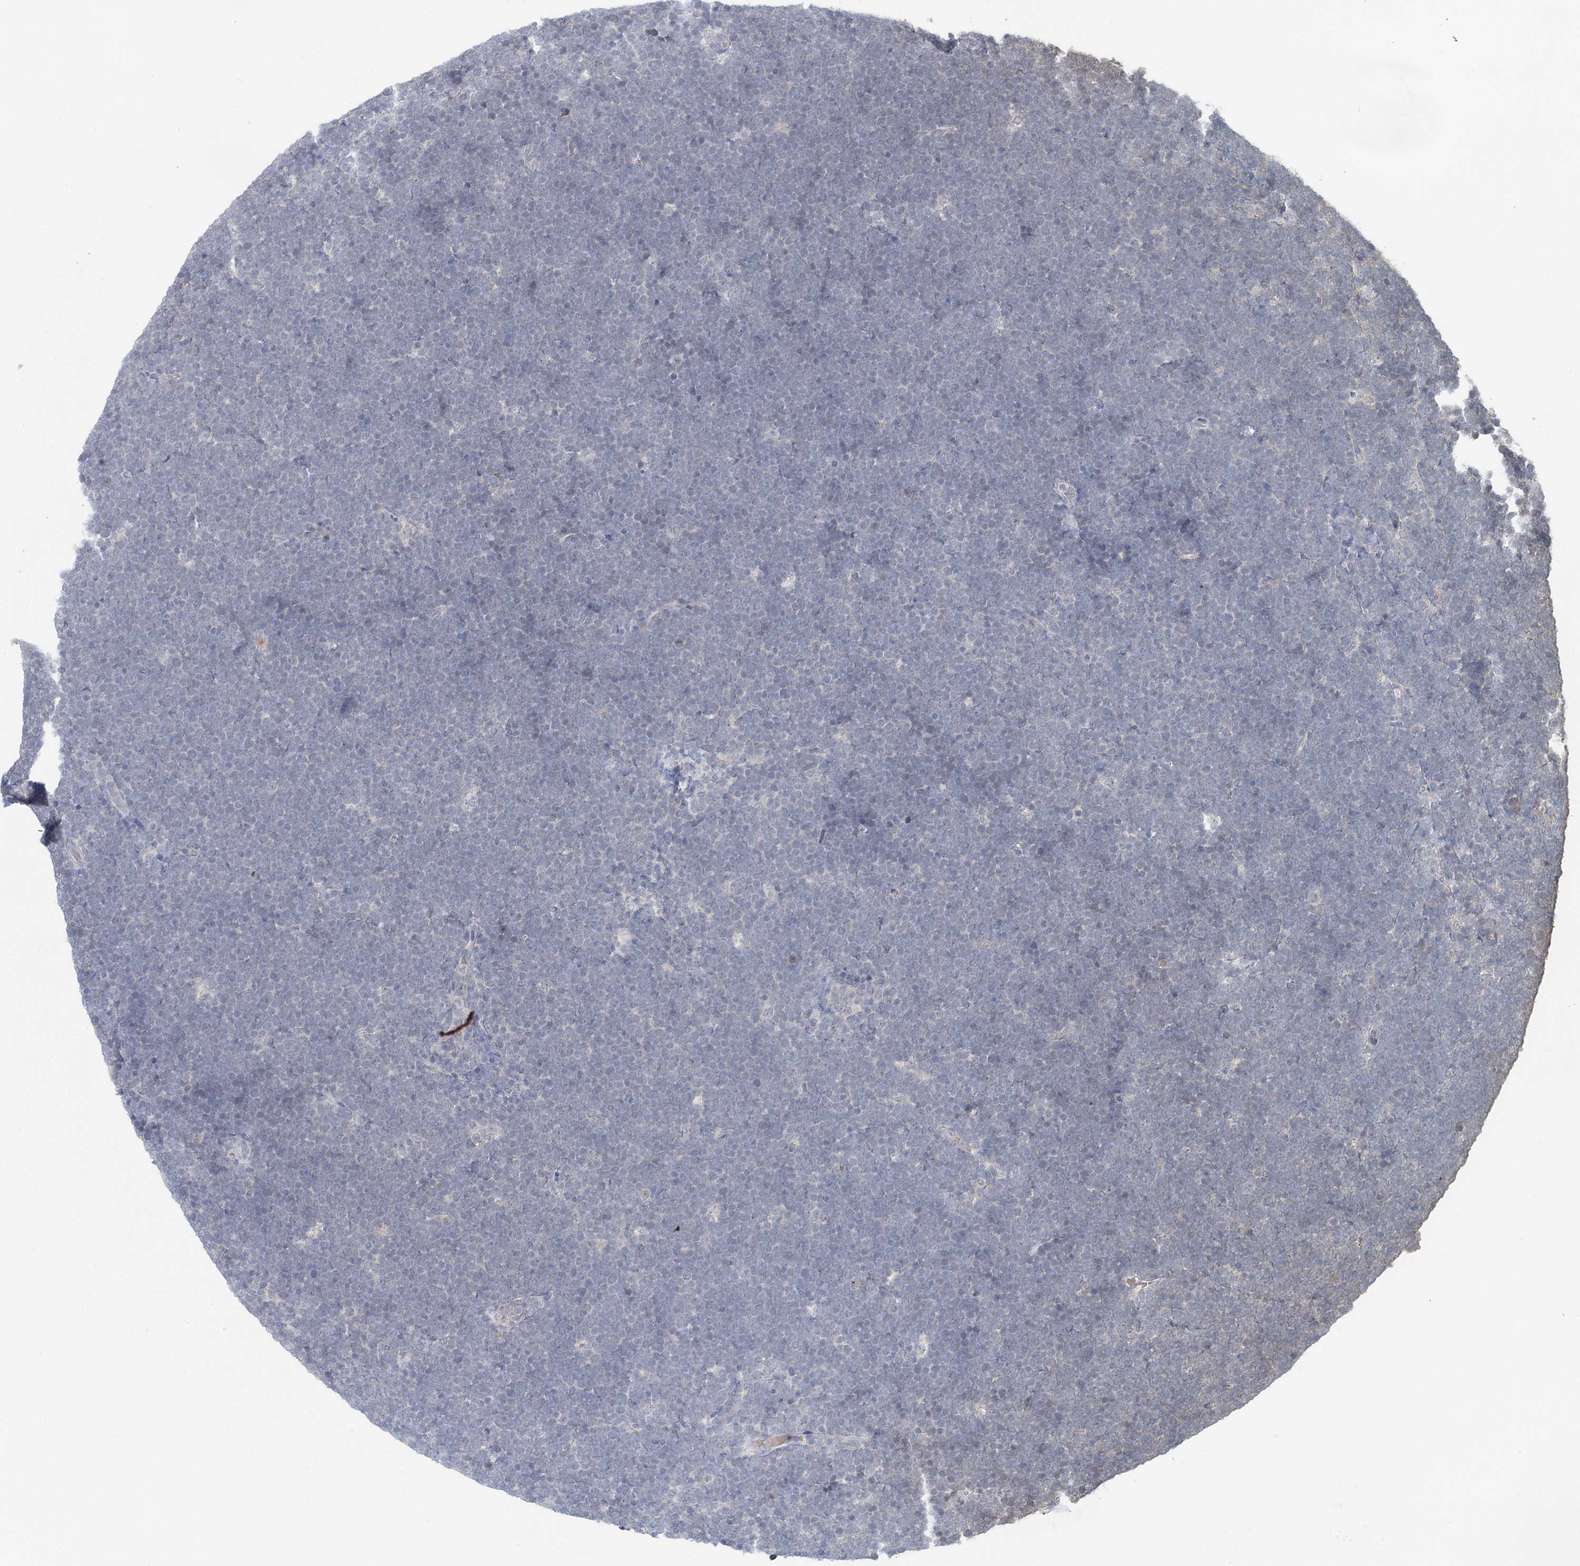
{"staining": {"intensity": "negative", "quantity": "none", "location": "none"}, "tissue": "lymphoma", "cell_type": "Tumor cells", "image_type": "cancer", "snomed": [{"axis": "morphology", "description": "Malignant lymphoma, non-Hodgkin's type, High grade"}, {"axis": "topography", "description": "Lymph node"}], "caption": "There is no significant staining in tumor cells of high-grade malignant lymphoma, non-Hodgkin's type. (Stains: DAB (3,3'-diaminobenzidine) immunohistochemistry with hematoxylin counter stain, Microscopy: brightfield microscopy at high magnification).", "gene": "FBXO7", "patient": {"sex": "male", "age": 13}}